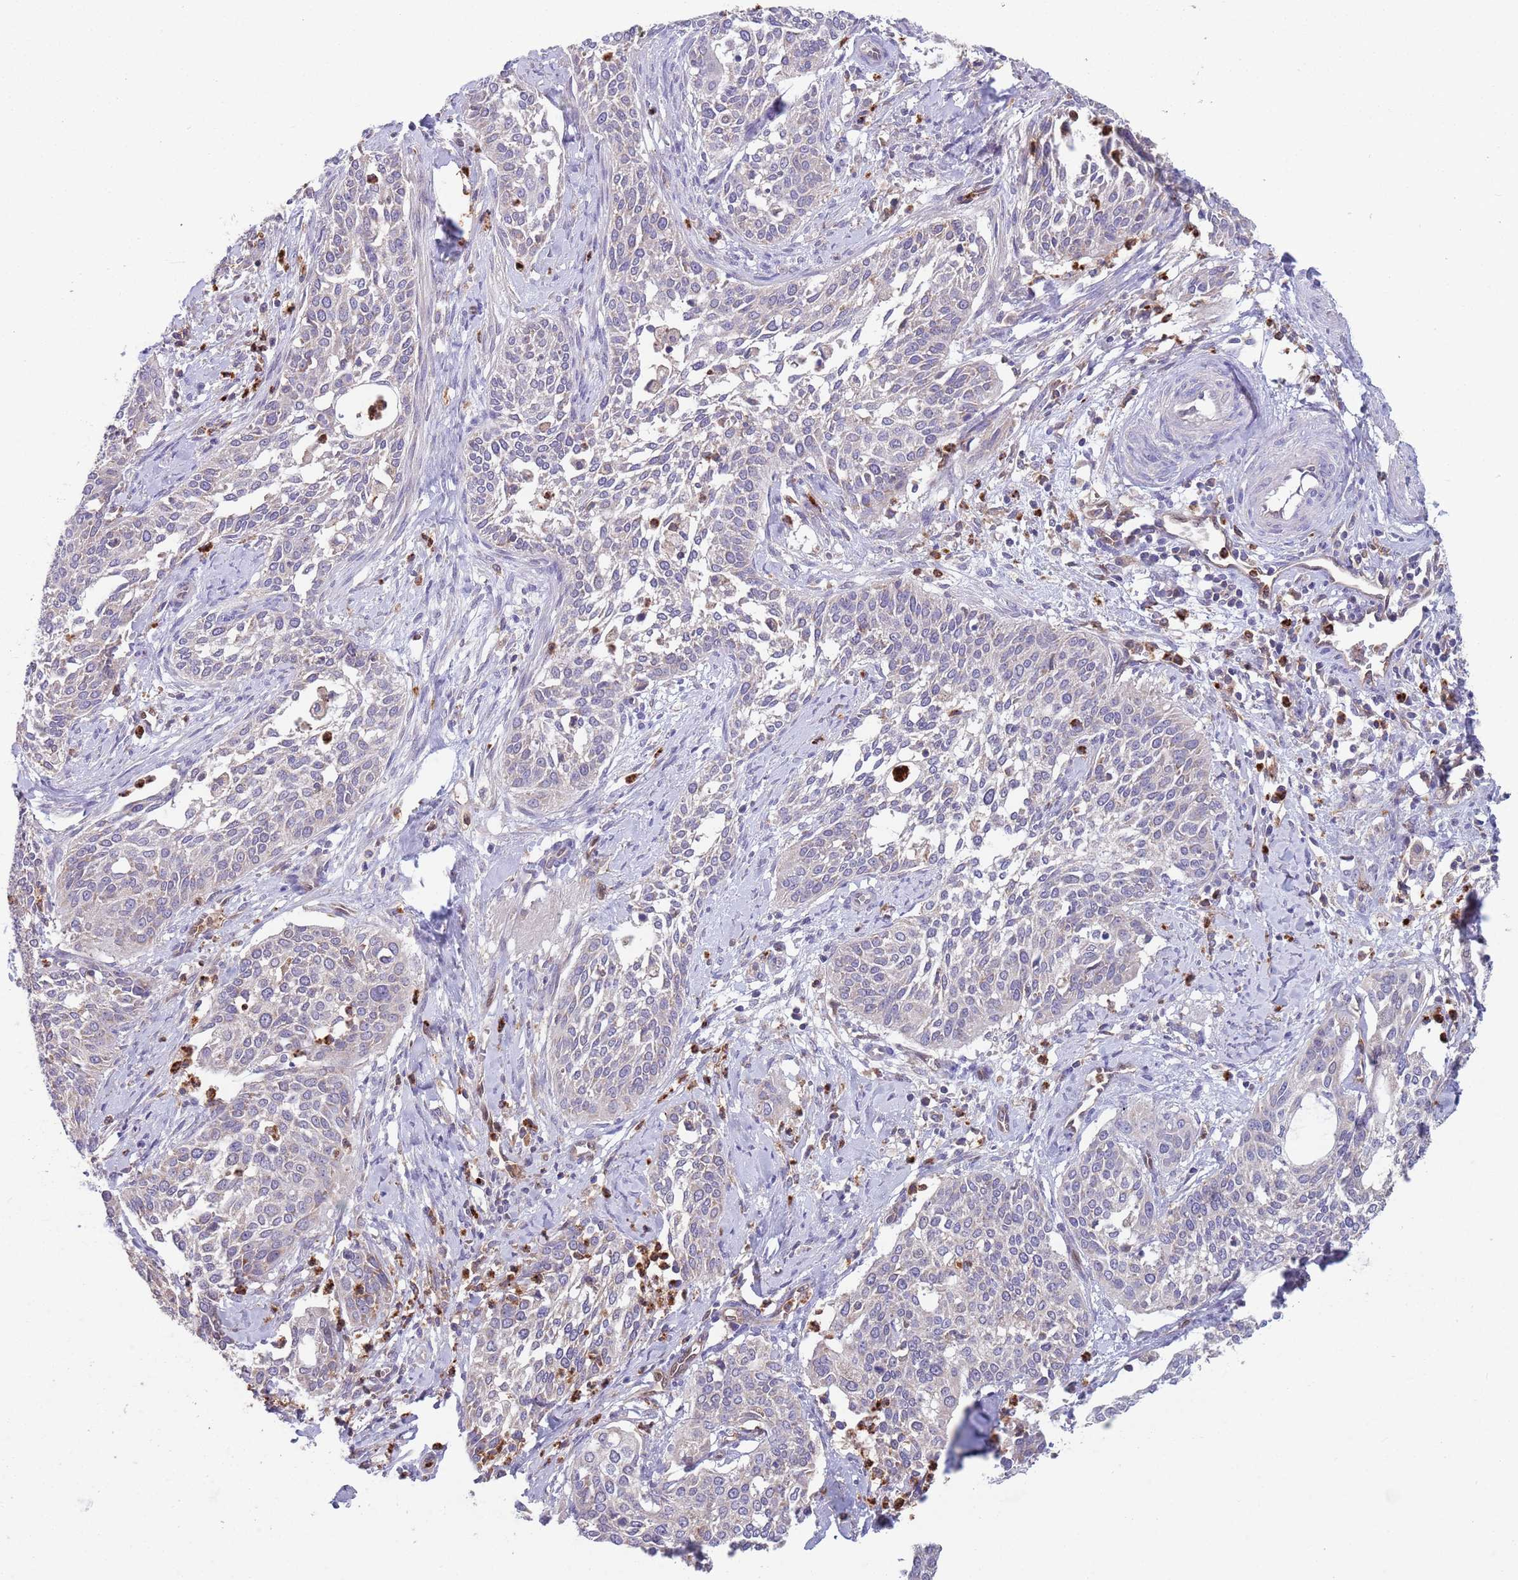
{"staining": {"intensity": "negative", "quantity": "none", "location": "none"}, "tissue": "cervical cancer", "cell_type": "Tumor cells", "image_type": "cancer", "snomed": [{"axis": "morphology", "description": "Squamous cell carcinoma, NOS"}, {"axis": "topography", "description": "Cervix"}], "caption": "There is no significant staining in tumor cells of squamous cell carcinoma (cervical).", "gene": "DDT", "patient": {"sex": "female", "age": 44}}